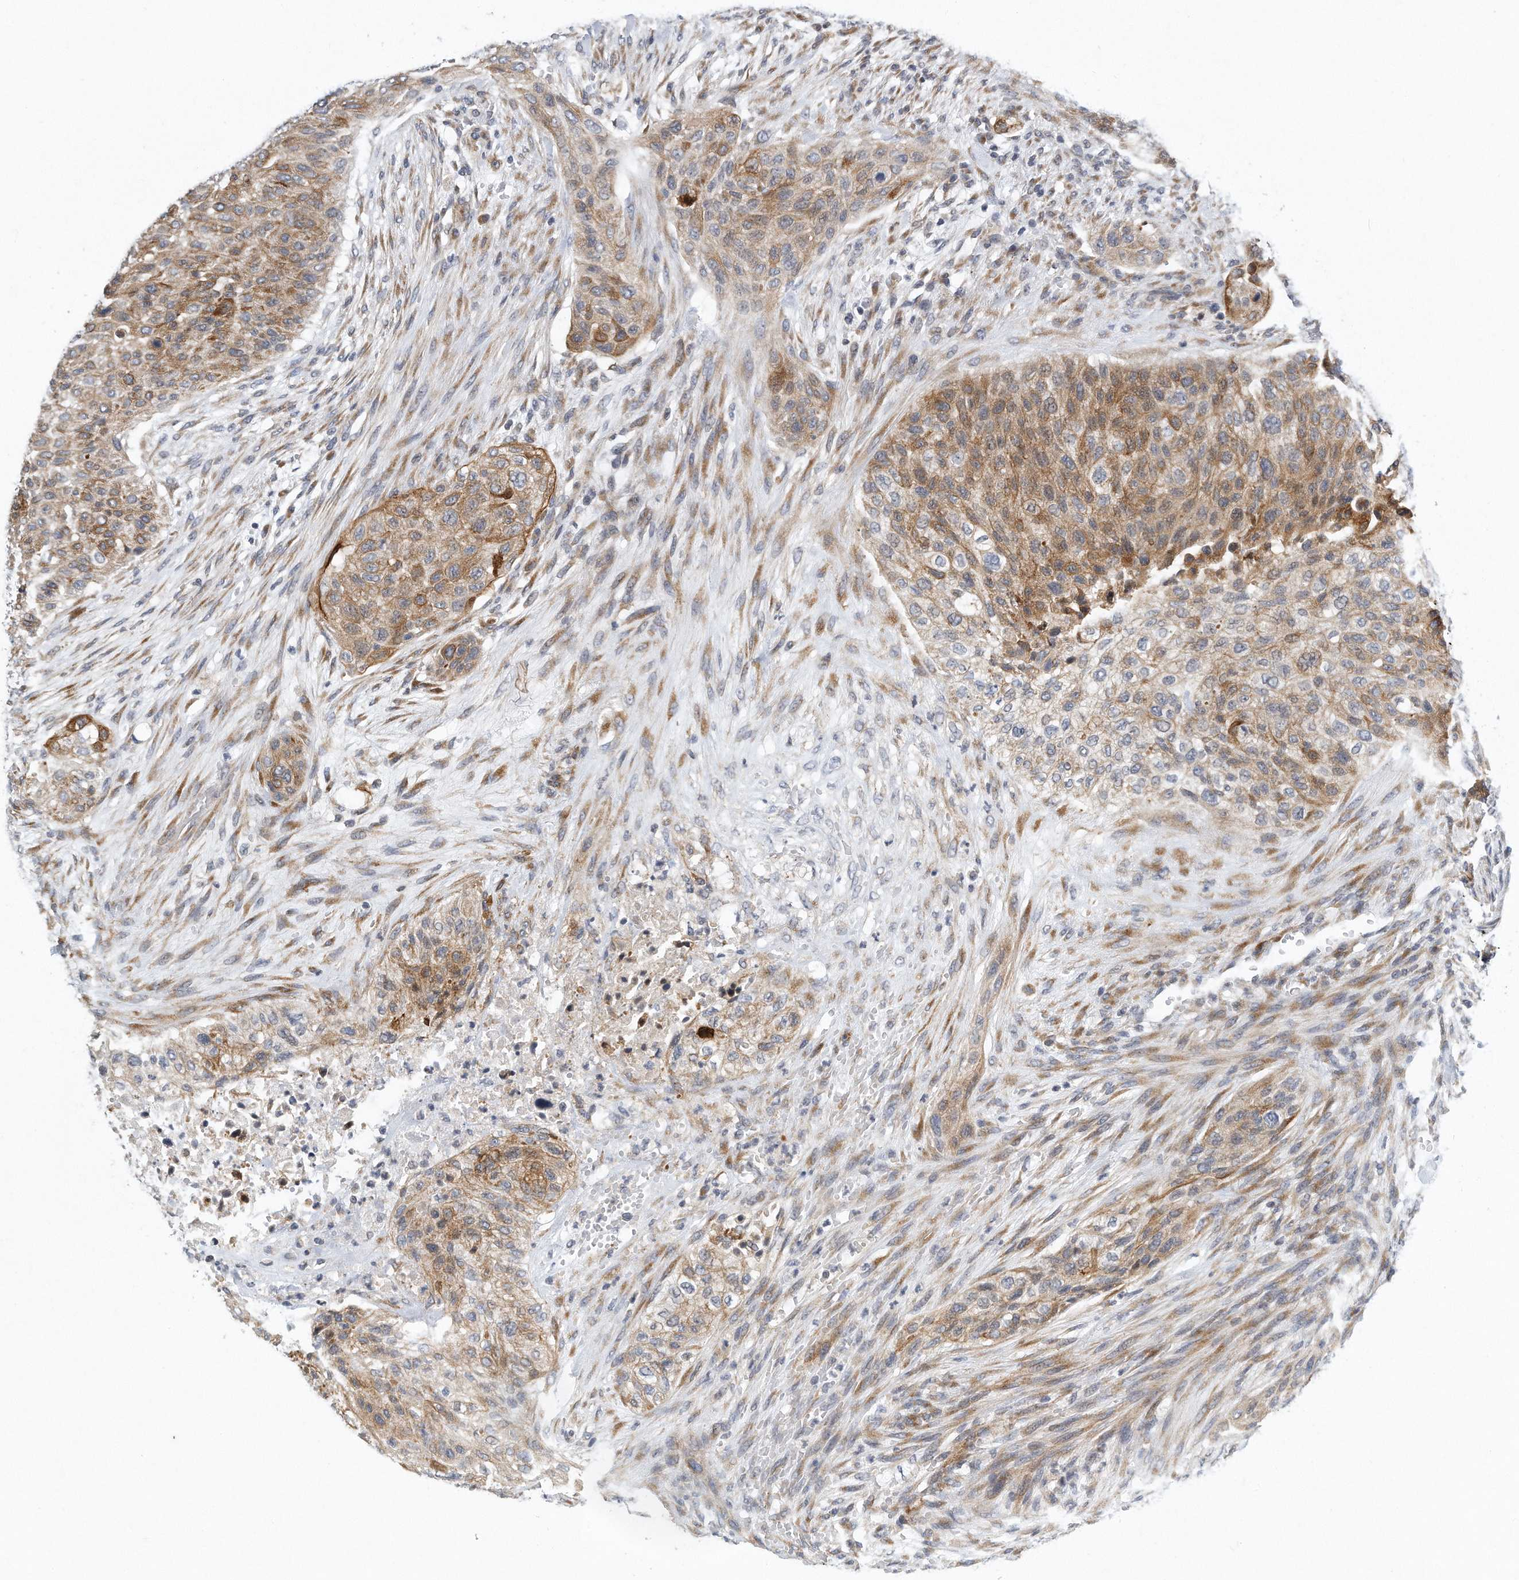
{"staining": {"intensity": "moderate", "quantity": ">75%", "location": "cytoplasmic/membranous"}, "tissue": "urothelial cancer", "cell_type": "Tumor cells", "image_type": "cancer", "snomed": [{"axis": "morphology", "description": "Urothelial carcinoma, High grade"}, {"axis": "topography", "description": "Urinary bladder"}], "caption": "Immunohistochemistry (IHC) of human urothelial cancer exhibits medium levels of moderate cytoplasmic/membranous positivity in approximately >75% of tumor cells.", "gene": "VLDLR", "patient": {"sex": "male", "age": 35}}